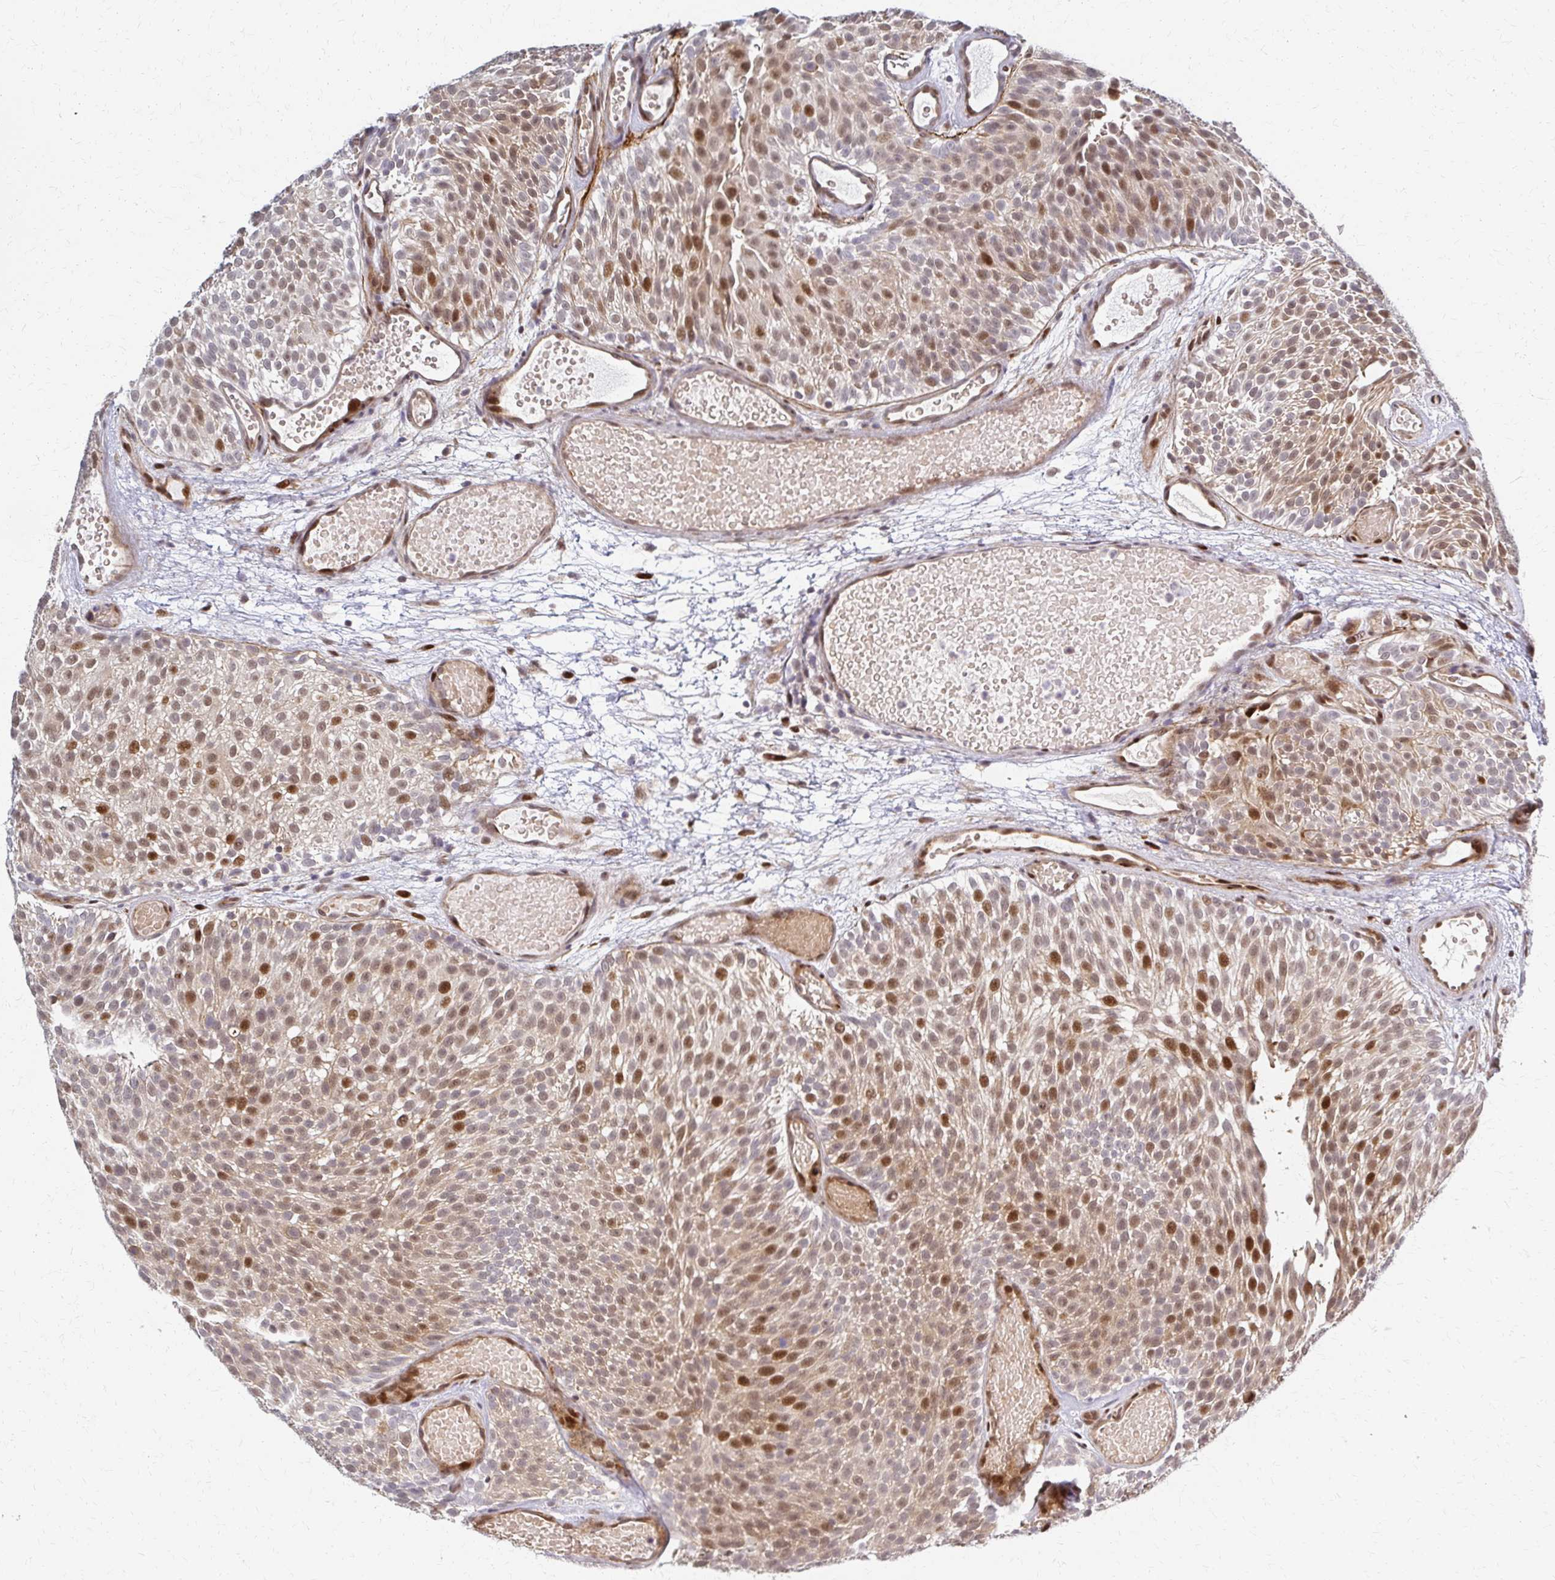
{"staining": {"intensity": "moderate", "quantity": ">75%", "location": "nuclear"}, "tissue": "urothelial cancer", "cell_type": "Tumor cells", "image_type": "cancer", "snomed": [{"axis": "morphology", "description": "Urothelial carcinoma, Low grade"}, {"axis": "topography", "description": "Urinary bladder"}], "caption": "Moderate nuclear protein staining is present in approximately >75% of tumor cells in urothelial carcinoma (low-grade).", "gene": "PSMD7", "patient": {"sex": "male", "age": 78}}